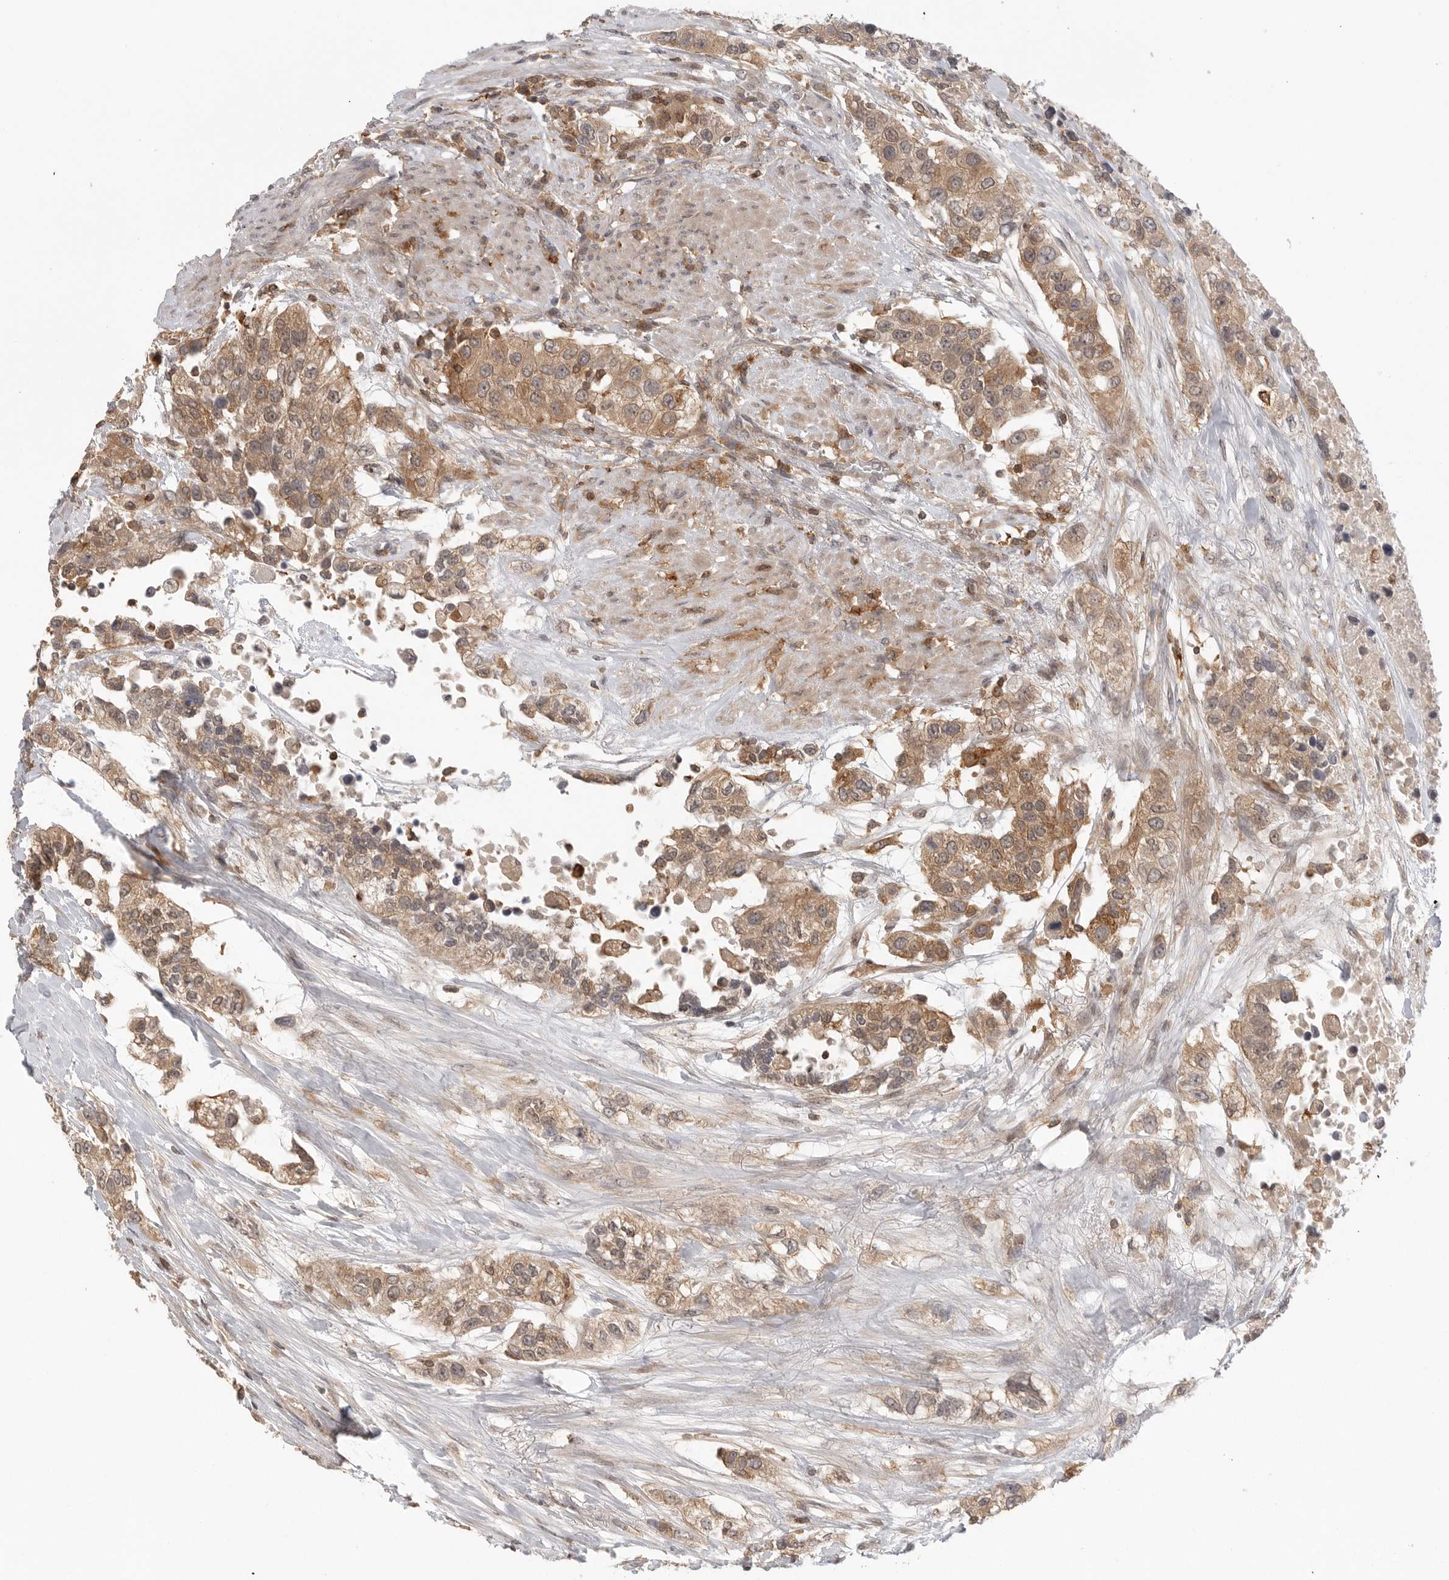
{"staining": {"intensity": "moderate", "quantity": ">75%", "location": "cytoplasmic/membranous"}, "tissue": "urothelial cancer", "cell_type": "Tumor cells", "image_type": "cancer", "snomed": [{"axis": "morphology", "description": "Urothelial carcinoma, High grade"}, {"axis": "topography", "description": "Urinary bladder"}], "caption": "DAB immunohistochemical staining of human urothelial cancer demonstrates moderate cytoplasmic/membranous protein expression in about >75% of tumor cells.", "gene": "DBNL", "patient": {"sex": "female", "age": 80}}